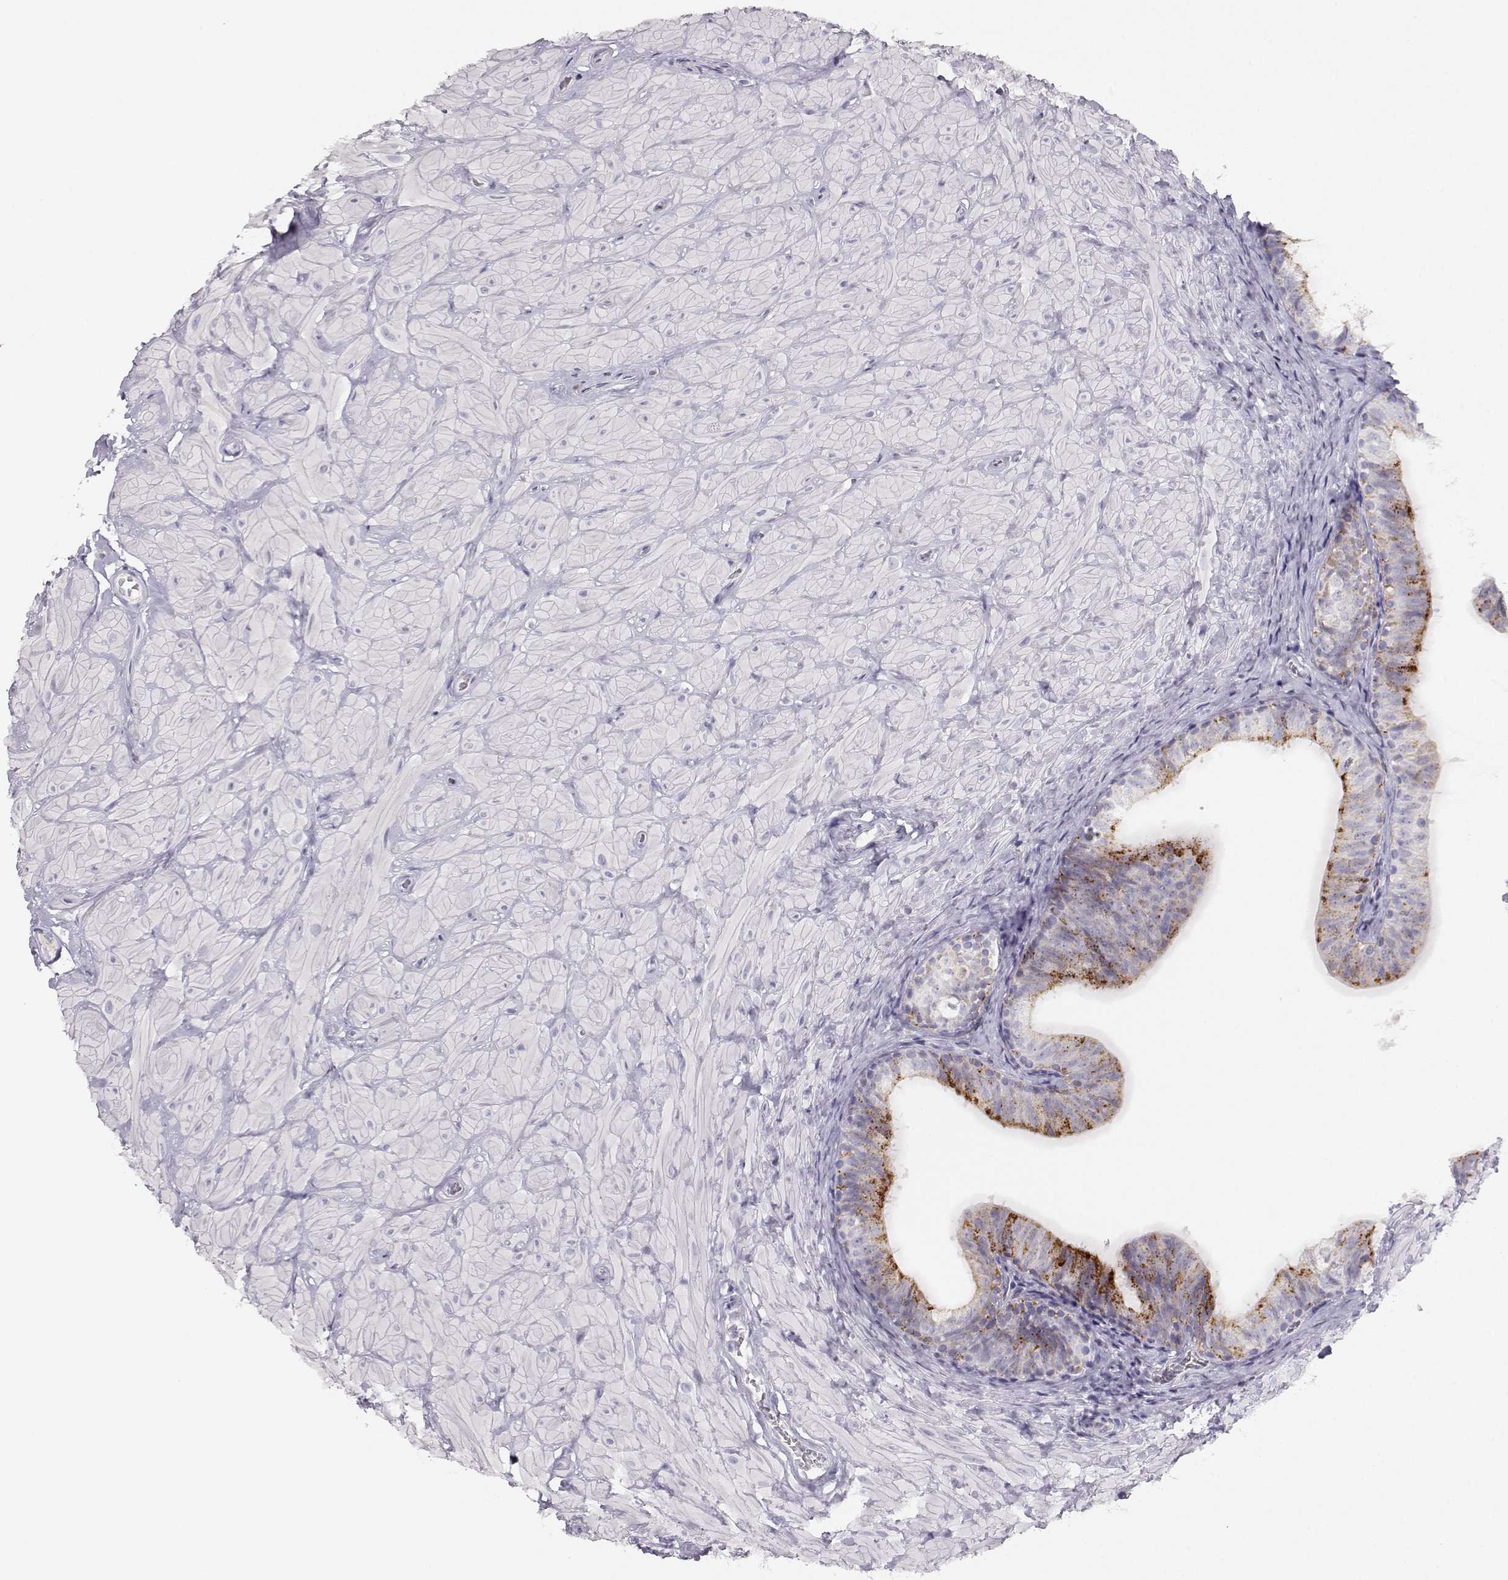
{"staining": {"intensity": "moderate", "quantity": "<25%", "location": "cytoplasmic/membranous"}, "tissue": "epididymis", "cell_type": "Glandular cells", "image_type": "normal", "snomed": [{"axis": "morphology", "description": "Normal tissue, NOS"}, {"axis": "topography", "description": "Epididymis"}, {"axis": "topography", "description": "Vas deferens"}], "caption": "Immunohistochemical staining of benign human epididymis exhibits <25% levels of moderate cytoplasmic/membranous protein positivity in about <25% of glandular cells. The staining was performed using DAB, with brown indicating positive protein expression. Nuclei are stained blue with hematoxylin.", "gene": "FAM166A", "patient": {"sex": "male", "age": 23}}